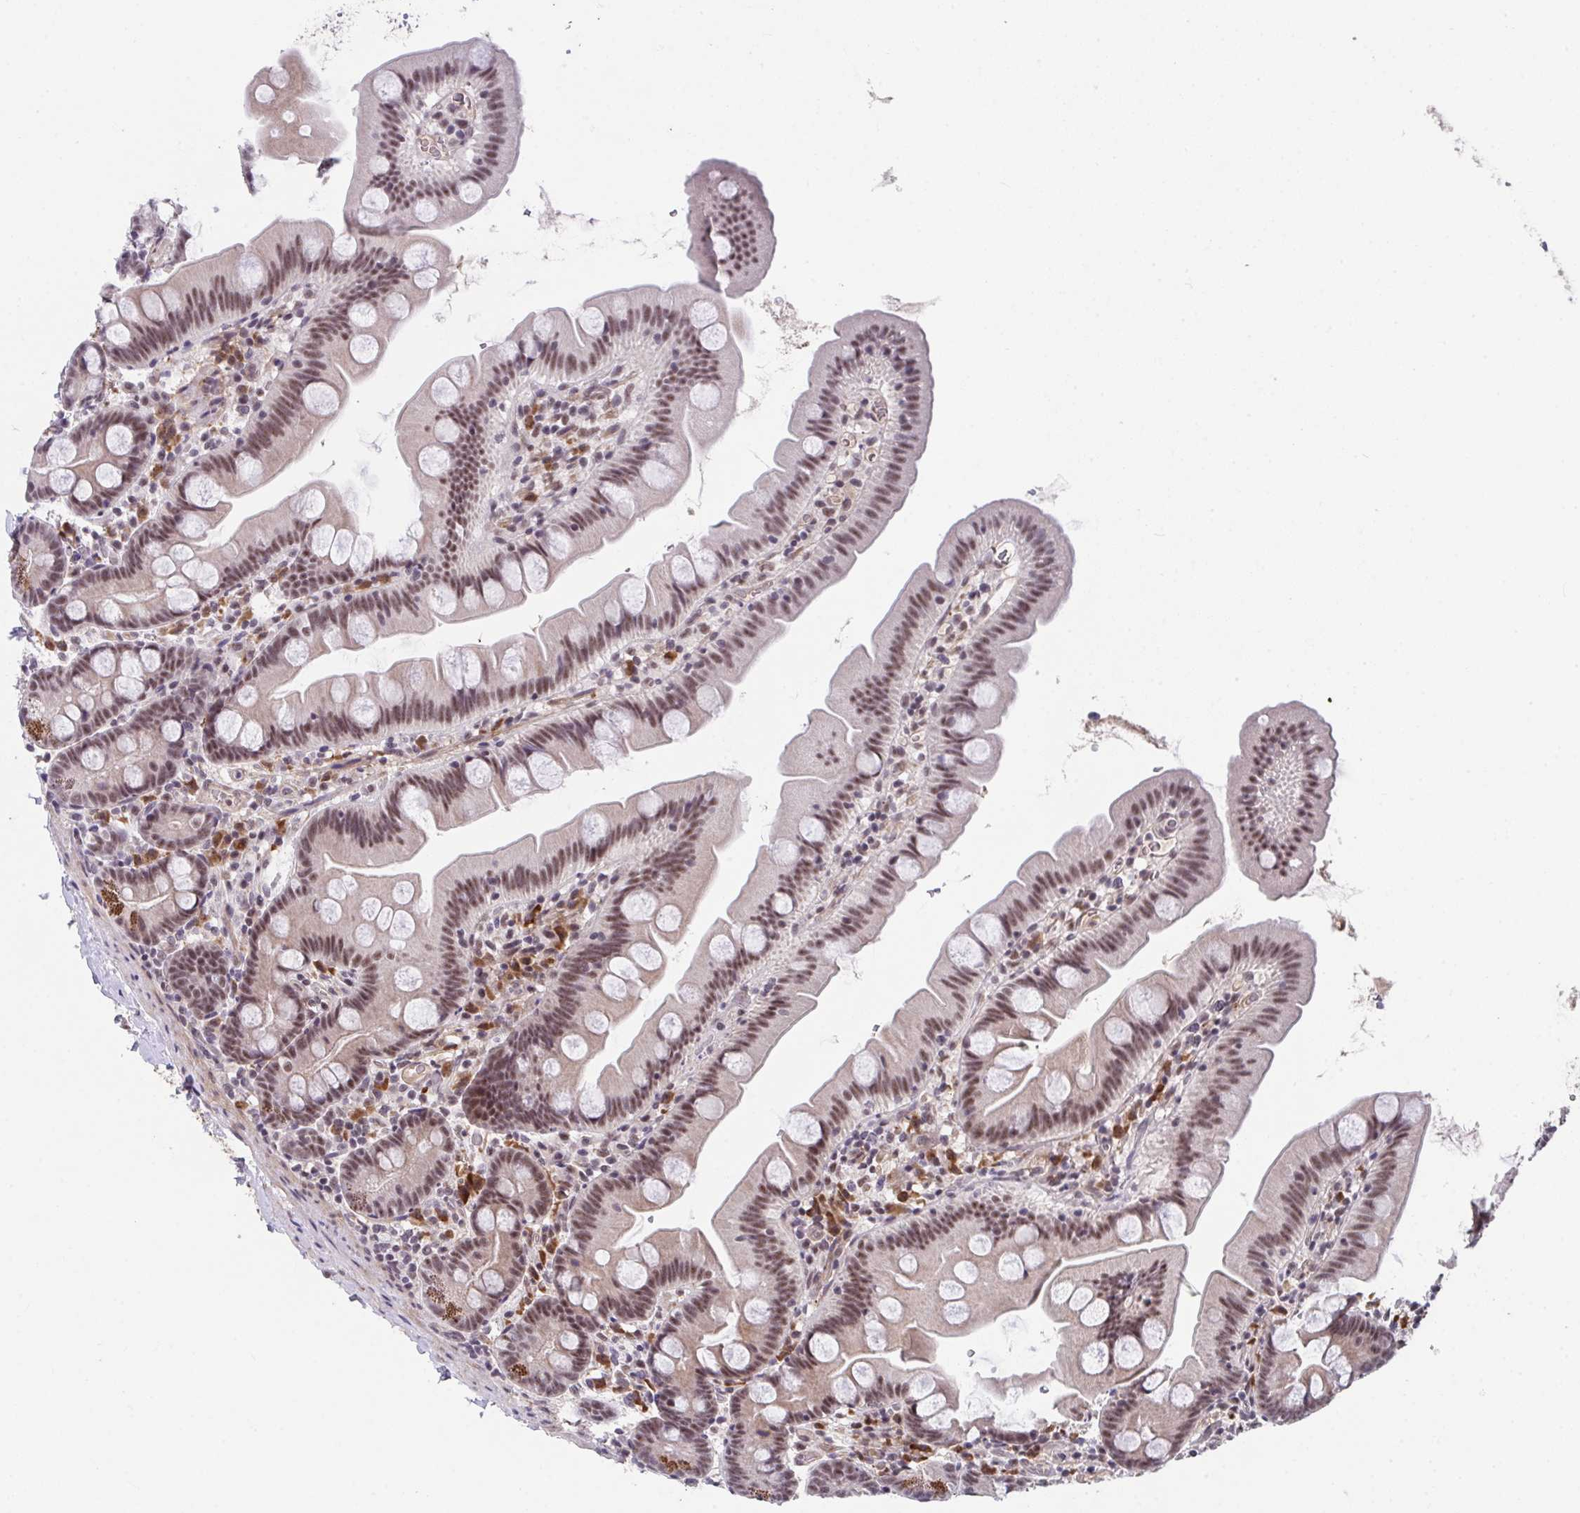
{"staining": {"intensity": "moderate", "quantity": ">75%", "location": "cytoplasmic/membranous,nuclear"}, "tissue": "small intestine", "cell_type": "Glandular cells", "image_type": "normal", "snomed": [{"axis": "morphology", "description": "Normal tissue, NOS"}, {"axis": "topography", "description": "Small intestine"}], "caption": "A micrograph showing moderate cytoplasmic/membranous,nuclear expression in about >75% of glandular cells in unremarkable small intestine, as visualized by brown immunohistochemical staining.", "gene": "RBBP6", "patient": {"sex": "female", "age": 68}}